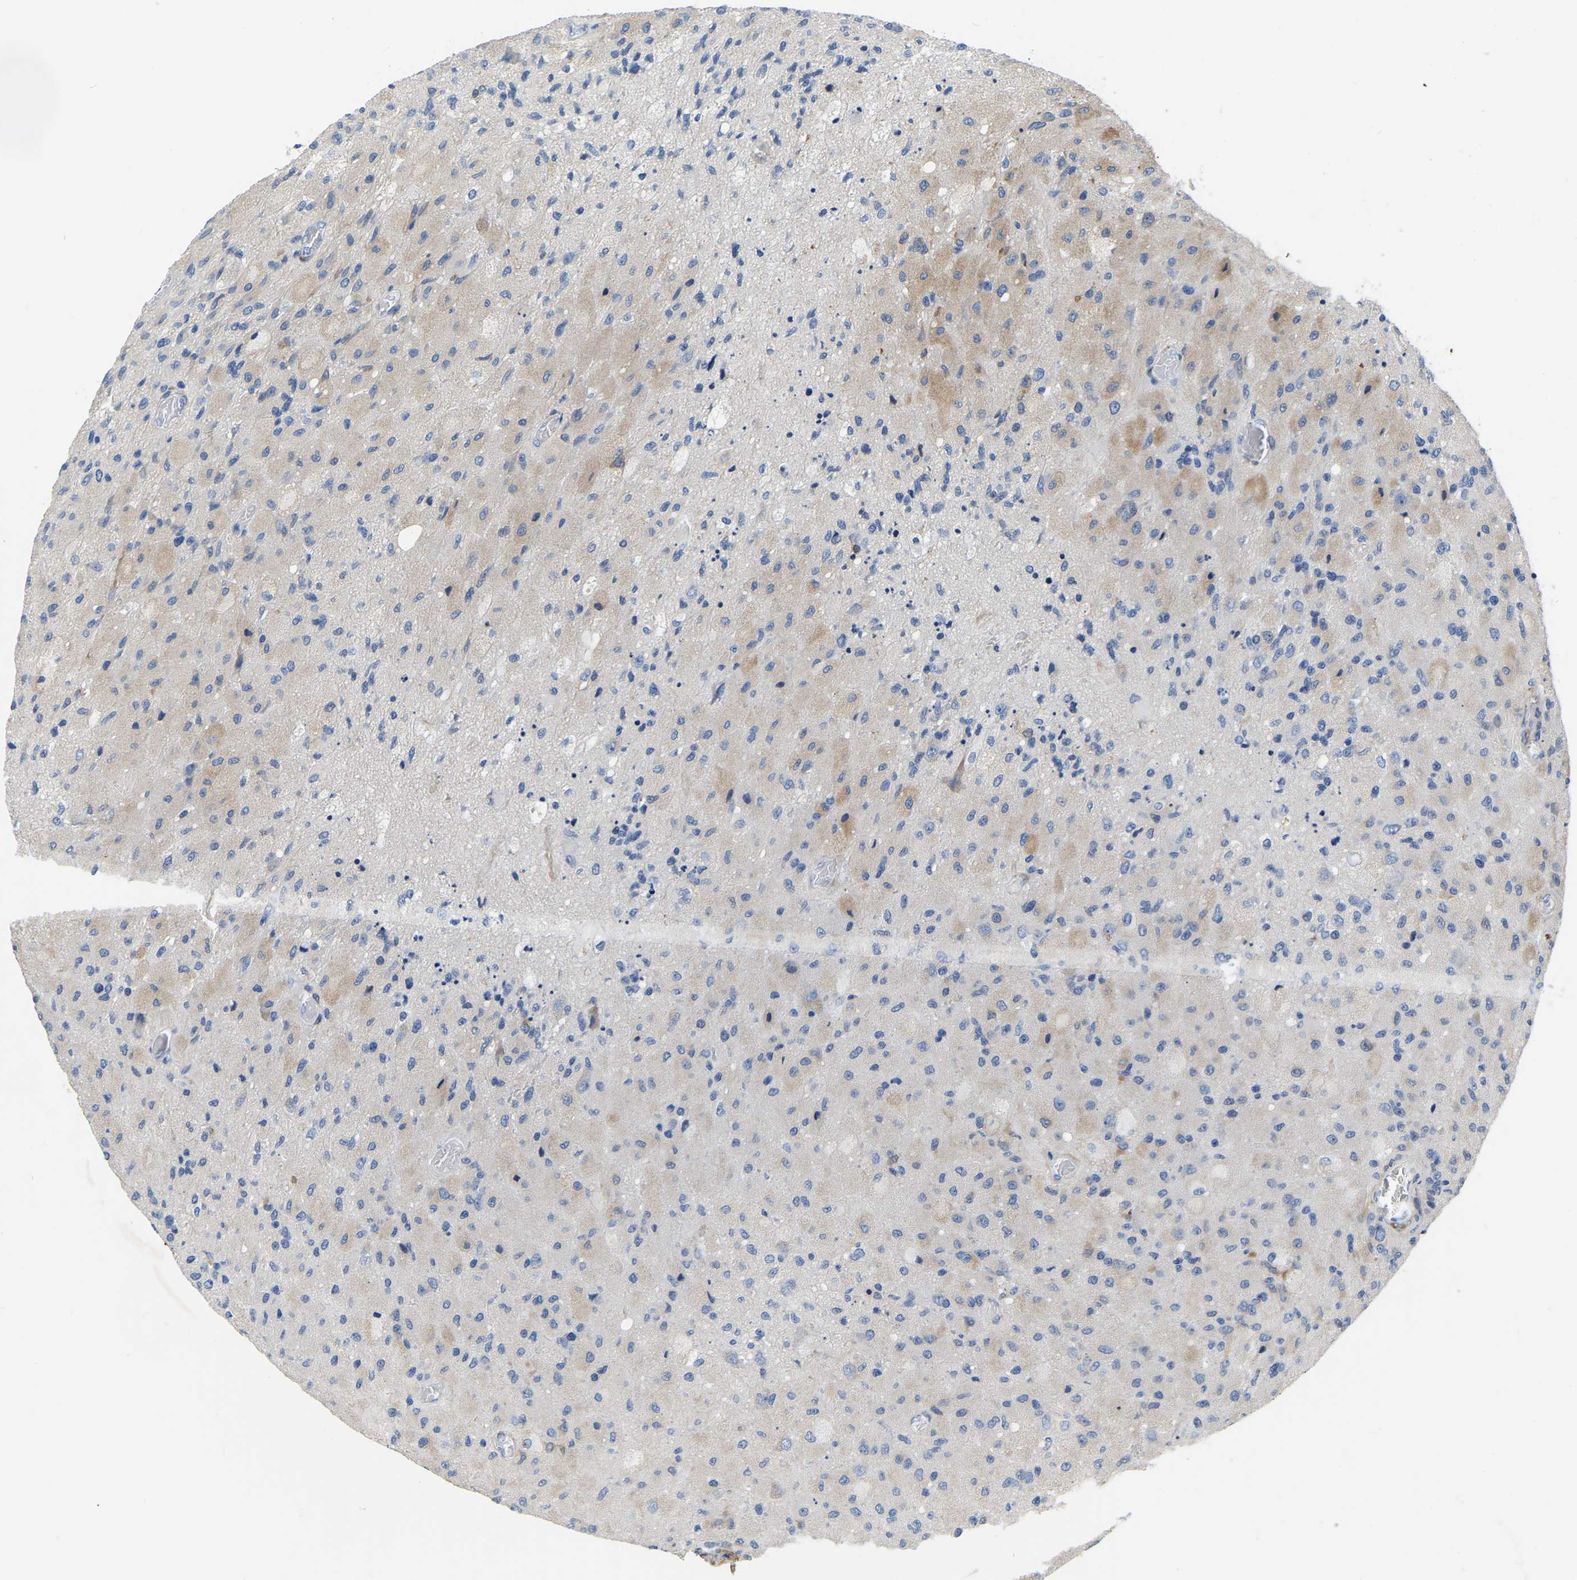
{"staining": {"intensity": "weak", "quantity": "<25%", "location": "cytoplasmic/membranous"}, "tissue": "glioma", "cell_type": "Tumor cells", "image_type": "cancer", "snomed": [{"axis": "morphology", "description": "Normal tissue, NOS"}, {"axis": "morphology", "description": "Glioma, malignant, High grade"}, {"axis": "topography", "description": "Cerebral cortex"}], "caption": "This image is of malignant glioma (high-grade) stained with IHC to label a protein in brown with the nuclei are counter-stained blue. There is no staining in tumor cells. (Brightfield microscopy of DAB IHC at high magnification).", "gene": "COL6A1", "patient": {"sex": "male", "age": 77}}